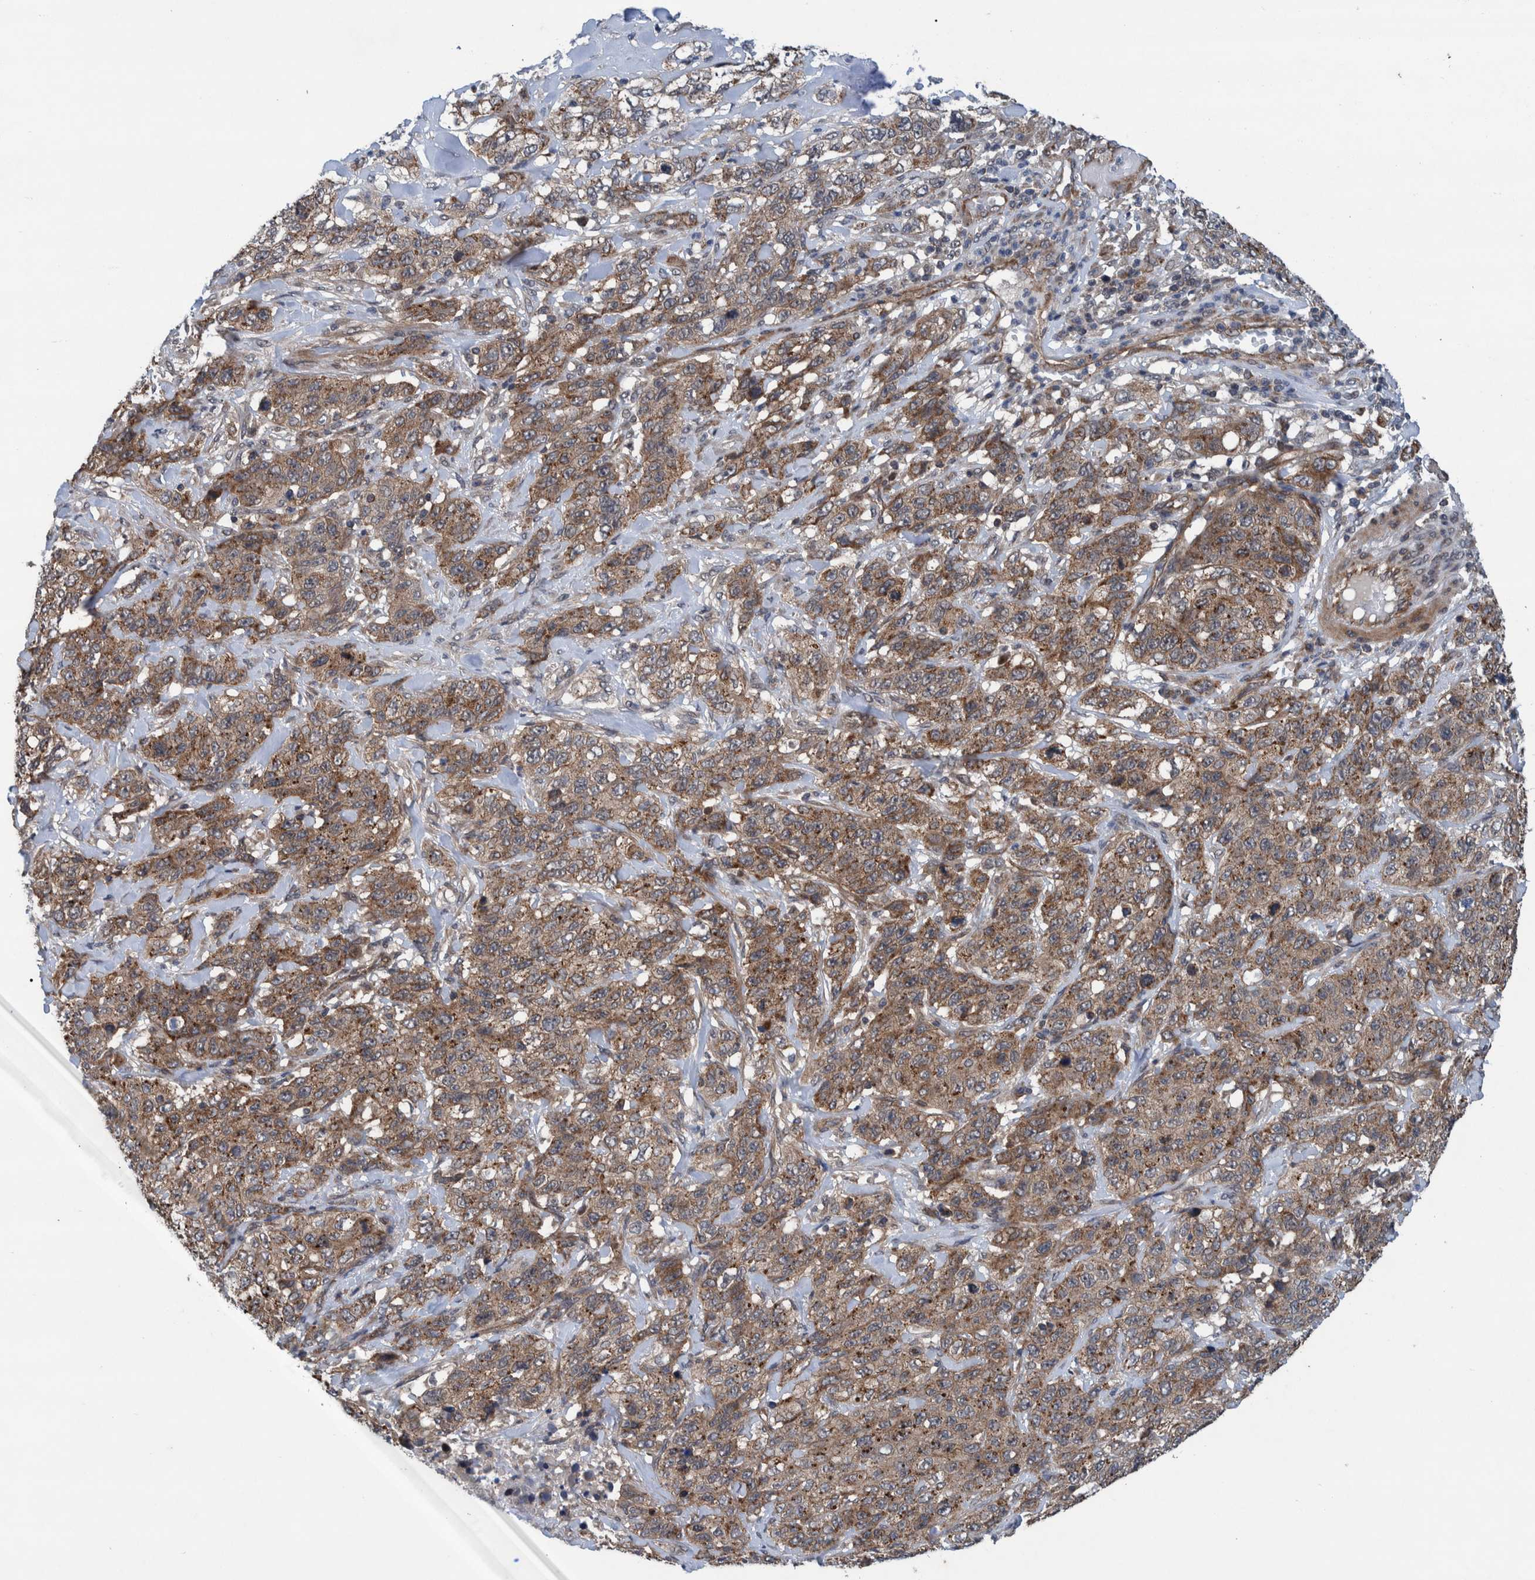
{"staining": {"intensity": "moderate", "quantity": ">75%", "location": "cytoplasmic/membranous"}, "tissue": "stomach cancer", "cell_type": "Tumor cells", "image_type": "cancer", "snomed": [{"axis": "morphology", "description": "Adenocarcinoma, NOS"}, {"axis": "topography", "description": "Stomach"}], "caption": "A micrograph showing moderate cytoplasmic/membranous positivity in about >75% of tumor cells in adenocarcinoma (stomach), as visualized by brown immunohistochemical staining.", "gene": "MRPS7", "patient": {"sex": "male", "age": 48}}